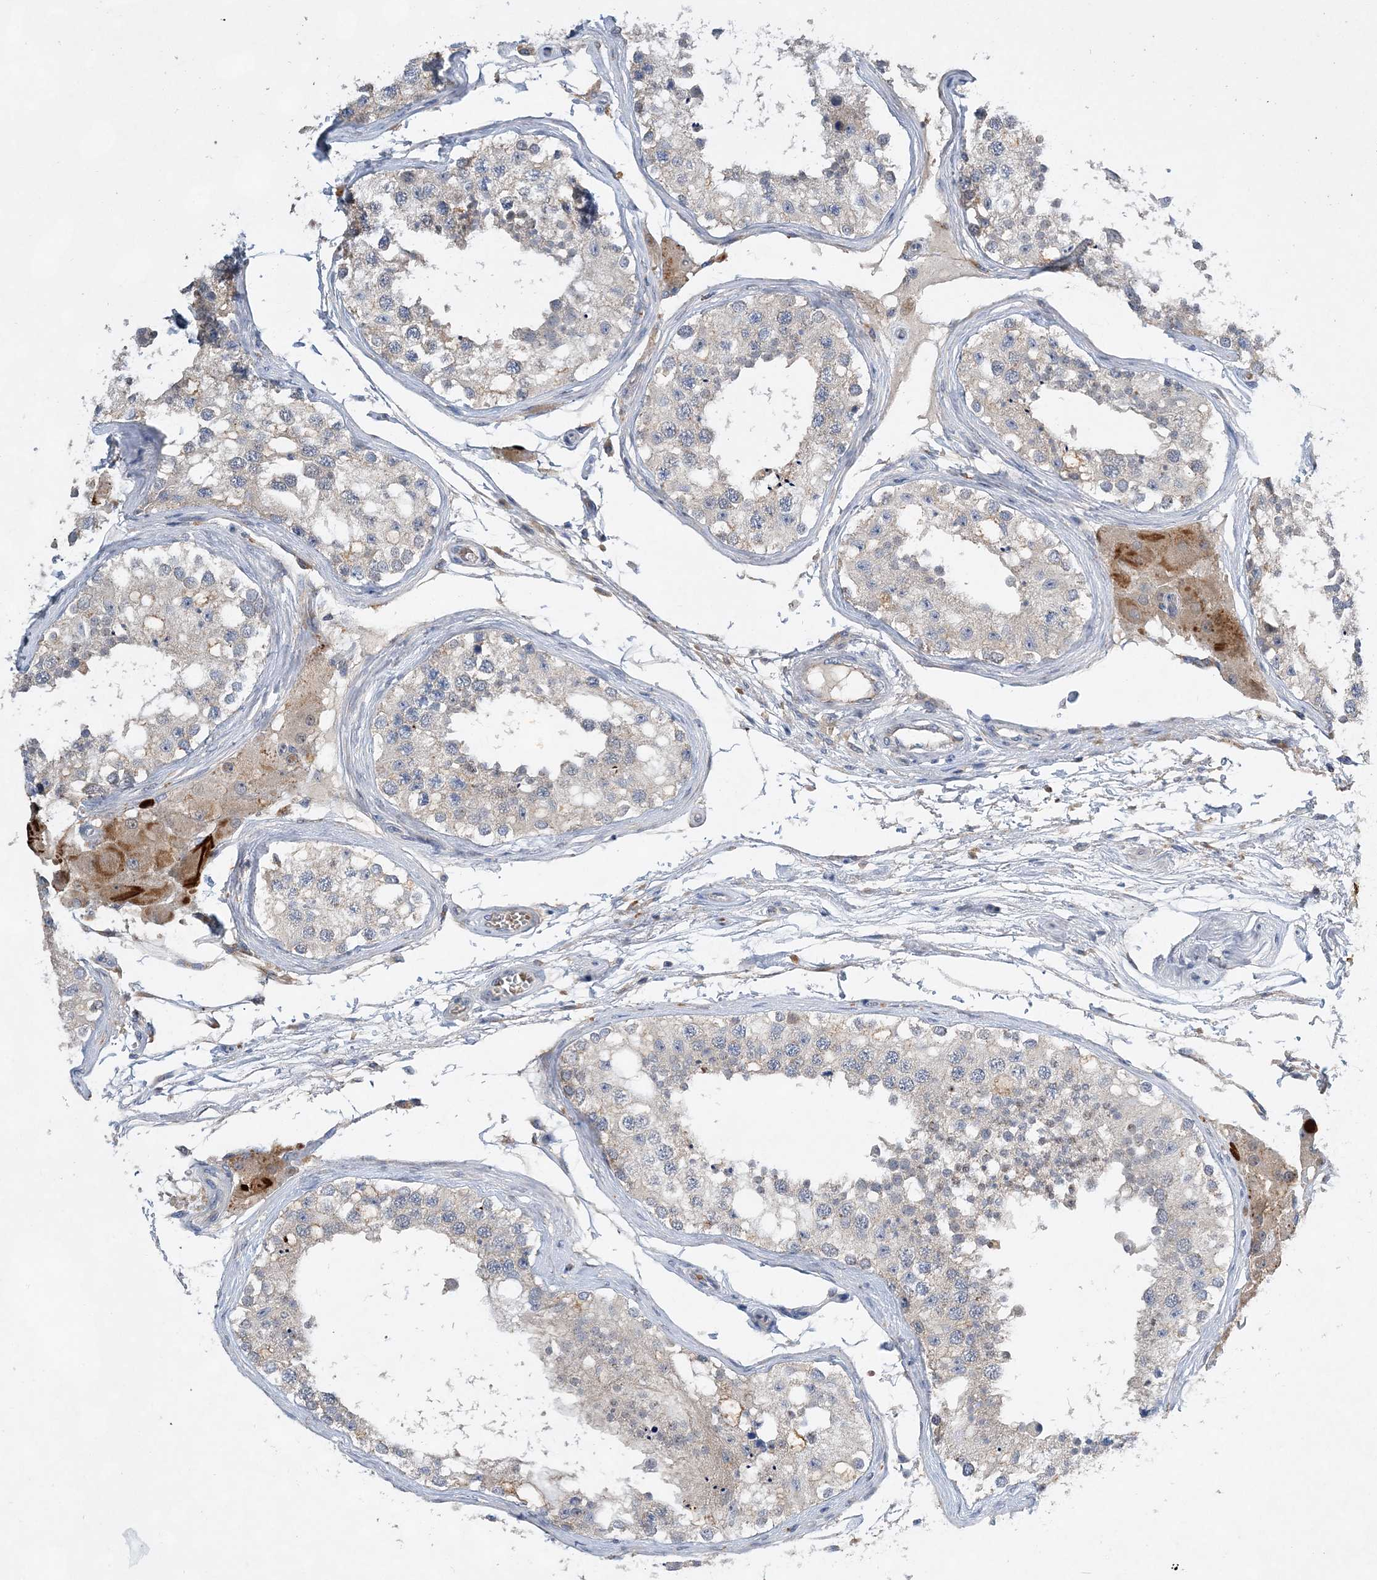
{"staining": {"intensity": "negative", "quantity": "none", "location": "none"}, "tissue": "testis", "cell_type": "Cells in seminiferous ducts", "image_type": "normal", "snomed": [{"axis": "morphology", "description": "Normal tissue, NOS"}, {"axis": "topography", "description": "Testis"}], "caption": "Cells in seminiferous ducts are negative for protein expression in normal human testis. (Stains: DAB (3,3'-diaminobenzidine) immunohistochemistry with hematoxylin counter stain, Microscopy: brightfield microscopy at high magnification).", "gene": "TRAPPC13", "patient": {"sex": "male", "age": 68}}